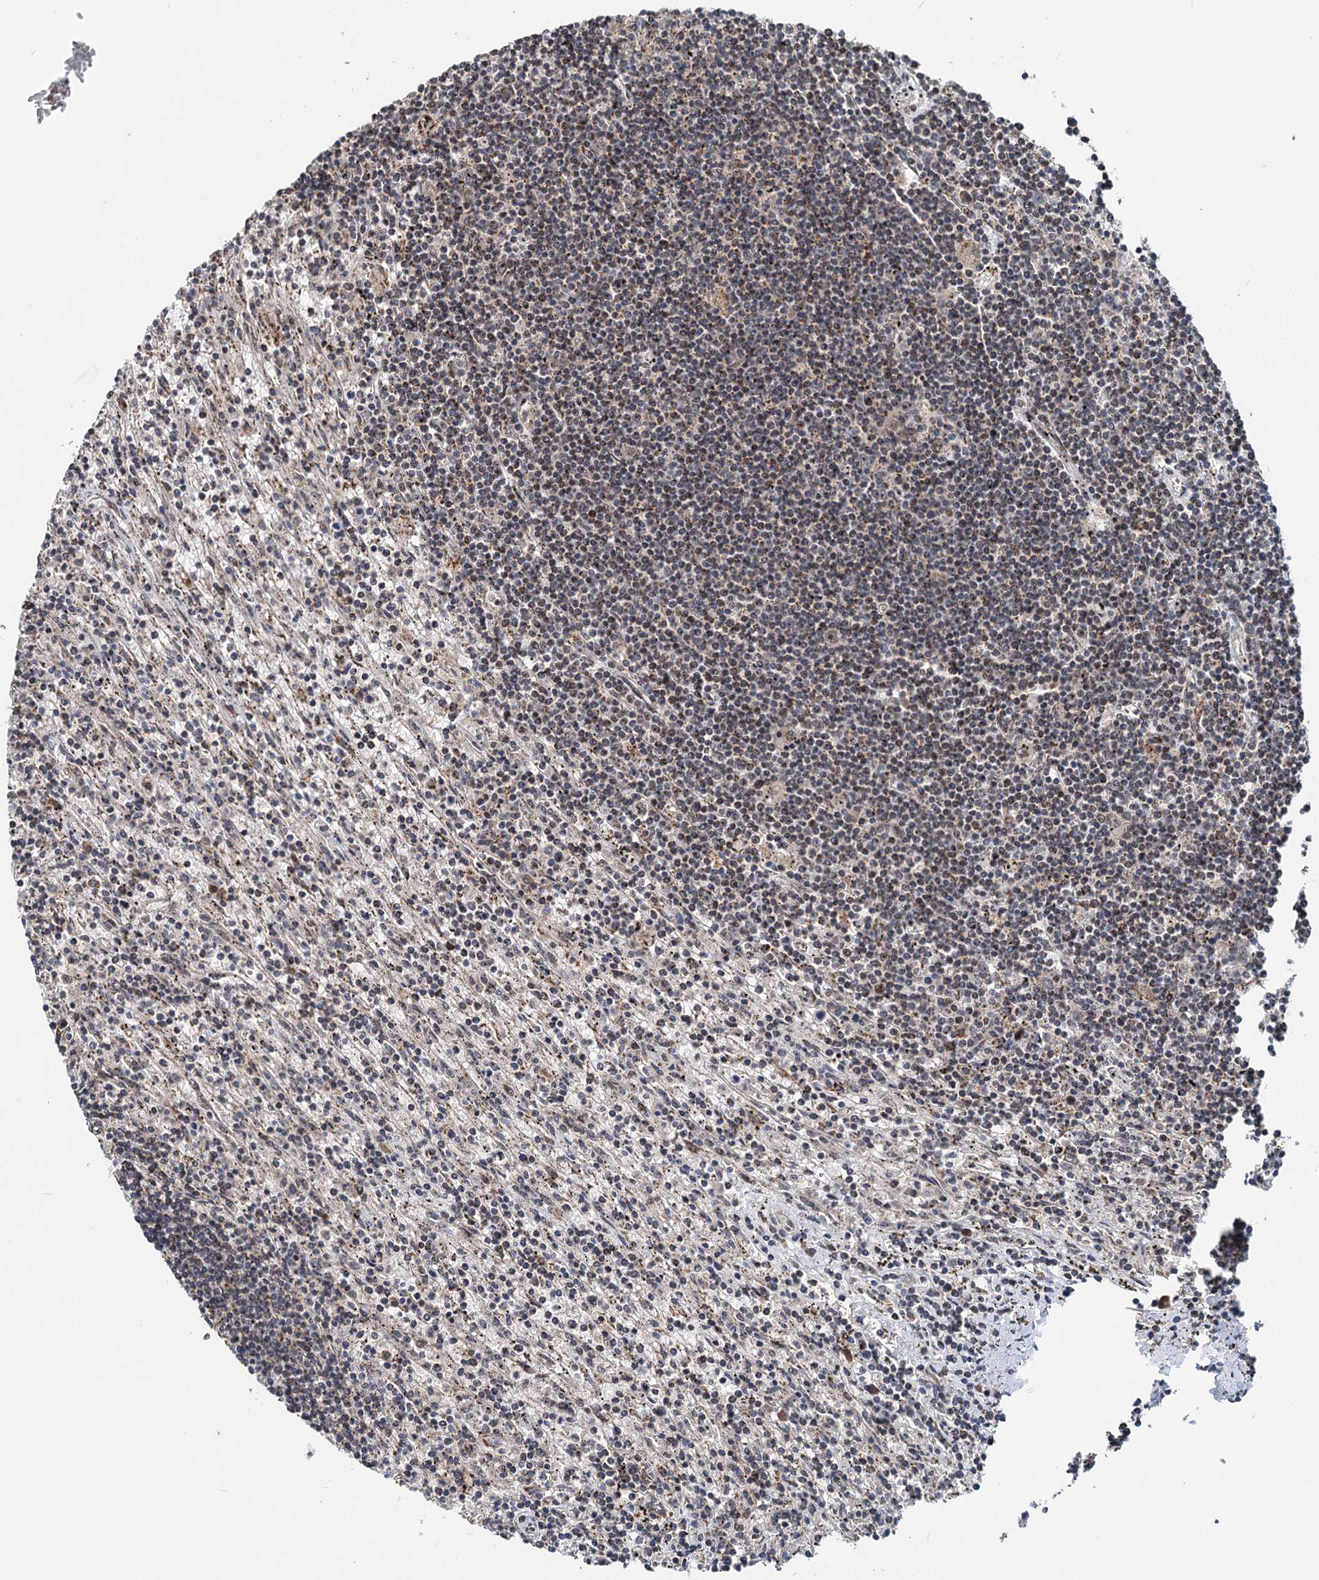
{"staining": {"intensity": "weak", "quantity": ">75%", "location": "cytoplasmic/membranous"}, "tissue": "lymphoma", "cell_type": "Tumor cells", "image_type": "cancer", "snomed": [{"axis": "morphology", "description": "Malignant lymphoma, non-Hodgkin's type, Low grade"}, {"axis": "topography", "description": "Spleen"}], "caption": "A low amount of weak cytoplasmic/membranous staining is appreciated in approximately >75% of tumor cells in low-grade malignant lymphoma, non-Hodgkin's type tissue.", "gene": "RITA1", "patient": {"sex": "male", "age": 76}}